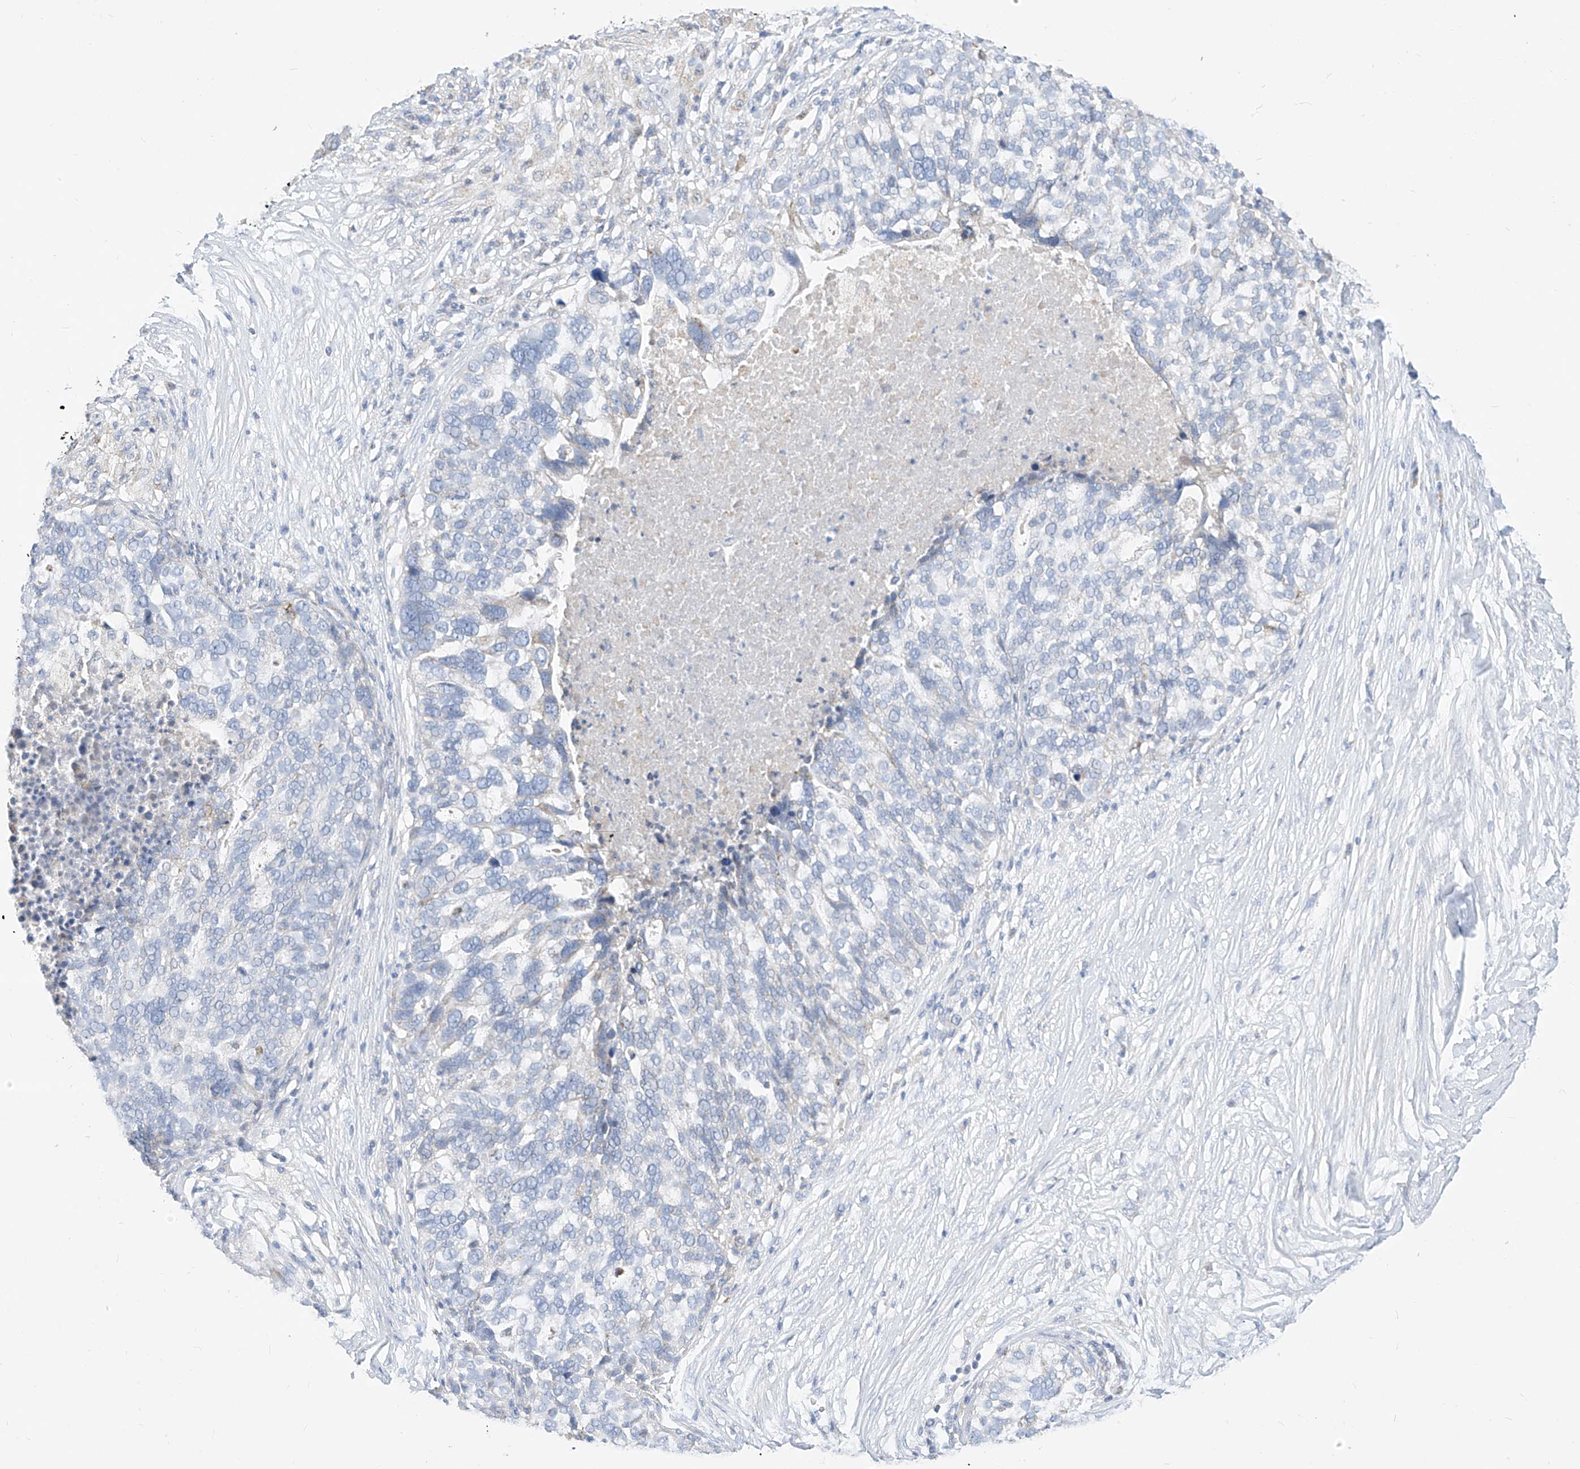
{"staining": {"intensity": "negative", "quantity": "none", "location": "none"}, "tissue": "ovarian cancer", "cell_type": "Tumor cells", "image_type": "cancer", "snomed": [{"axis": "morphology", "description": "Cystadenocarcinoma, serous, NOS"}, {"axis": "topography", "description": "Ovary"}], "caption": "Immunohistochemistry of human ovarian cancer shows no staining in tumor cells. (DAB (3,3'-diaminobenzidine) IHC, high magnification).", "gene": "RASA2", "patient": {"sex": "female", "age": 59}}